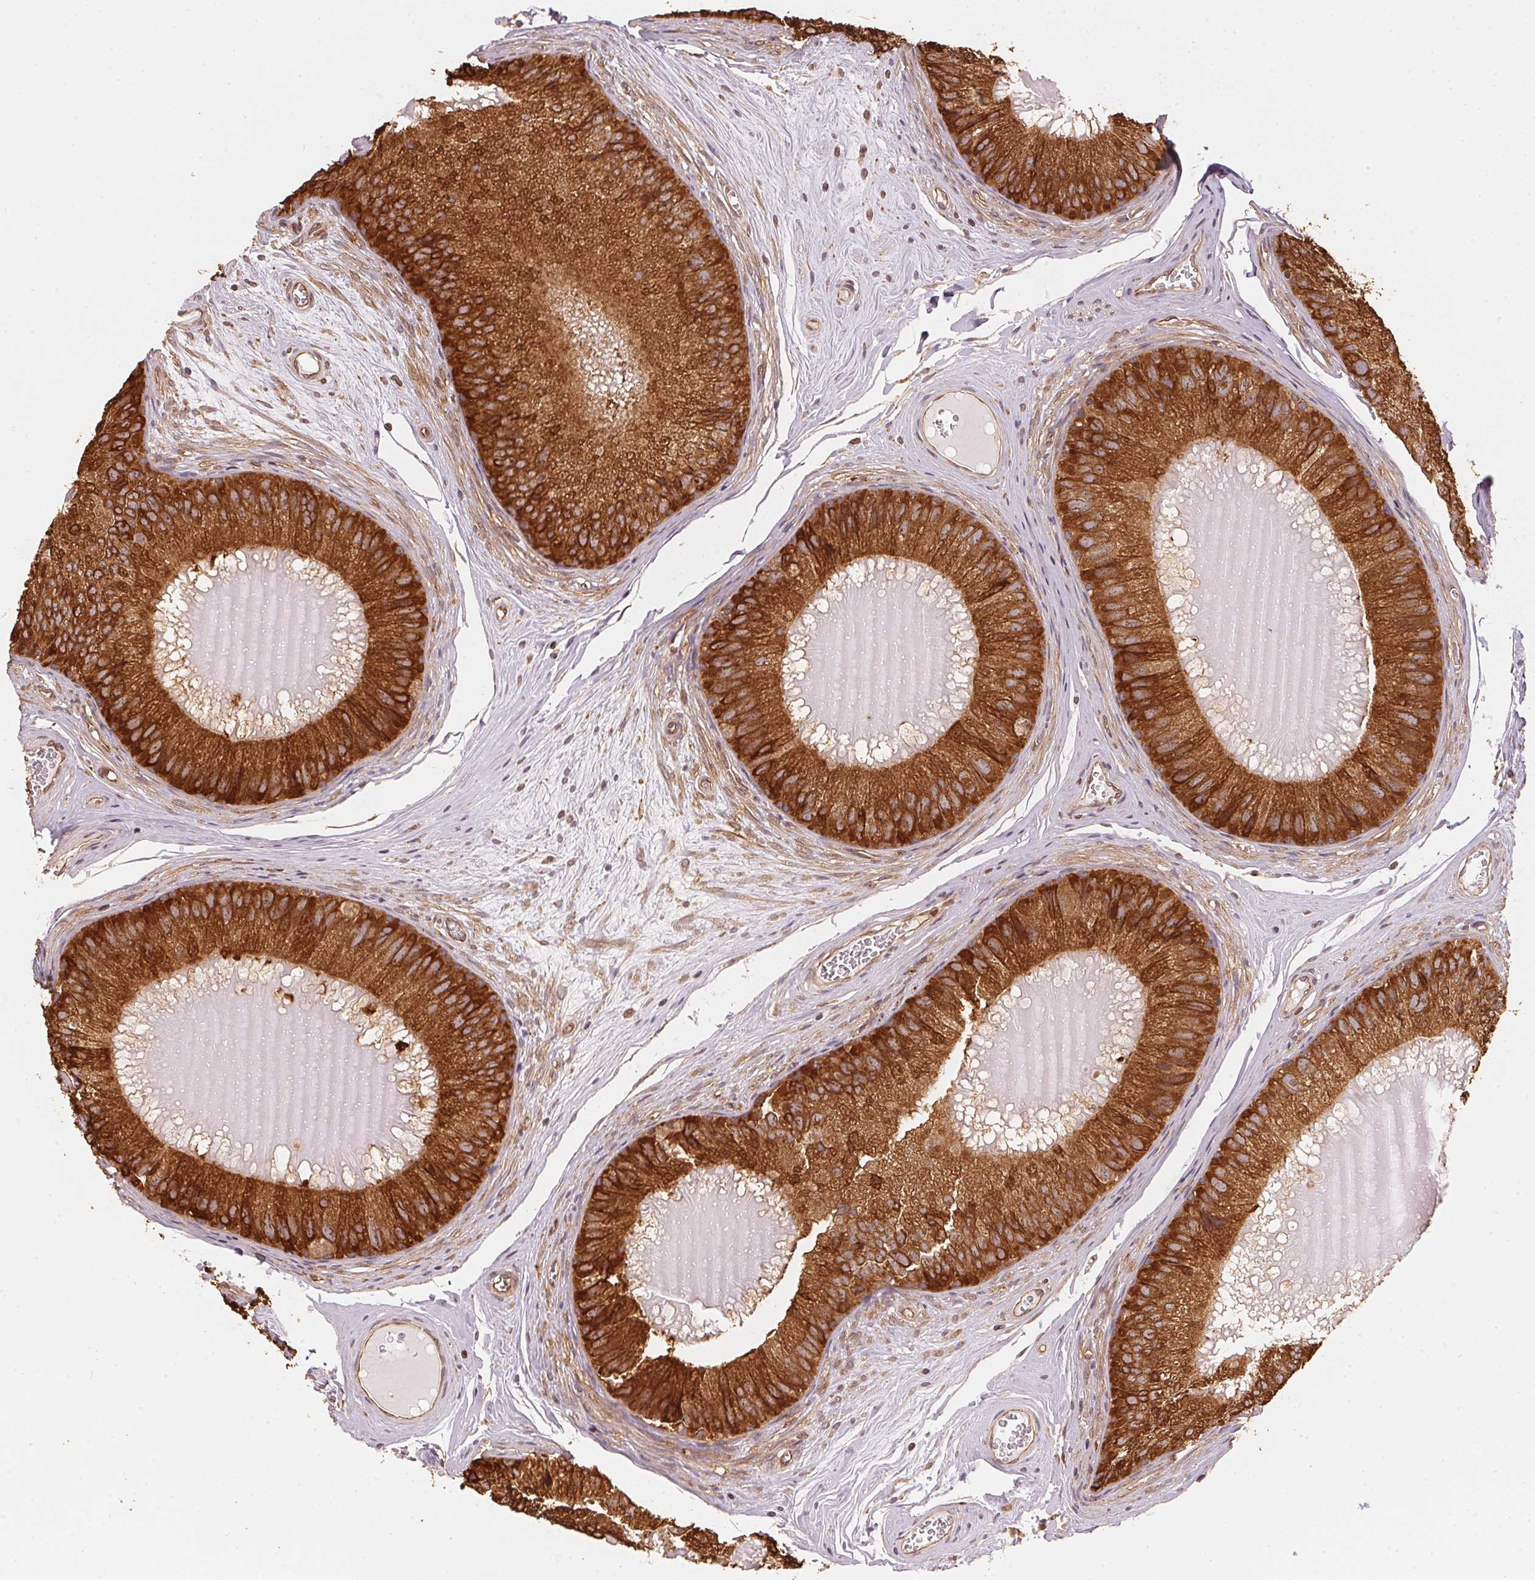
{"staining": {"intensity": "strong", "quantity": ">75%", "location": "cytoplasmic/membranous"}, "tissue": "epididymis", "cell_type": "Glandular cells", "image_type": "normal", "snomed": [{"axis": "morphology", "description": "Normal tissue, NOS"}, {"axis": "topography", "description": "Epididymis, spermatic cord, NOS"}], "caption": "A high-resolution image shows immunohistochemistry staining of normal epididymis, which displays strong cytoplasmic/membranous expression in about >75% of glandular cells.", "gene": "STRN4", "patient": {"sex": "male", "age": 39}}